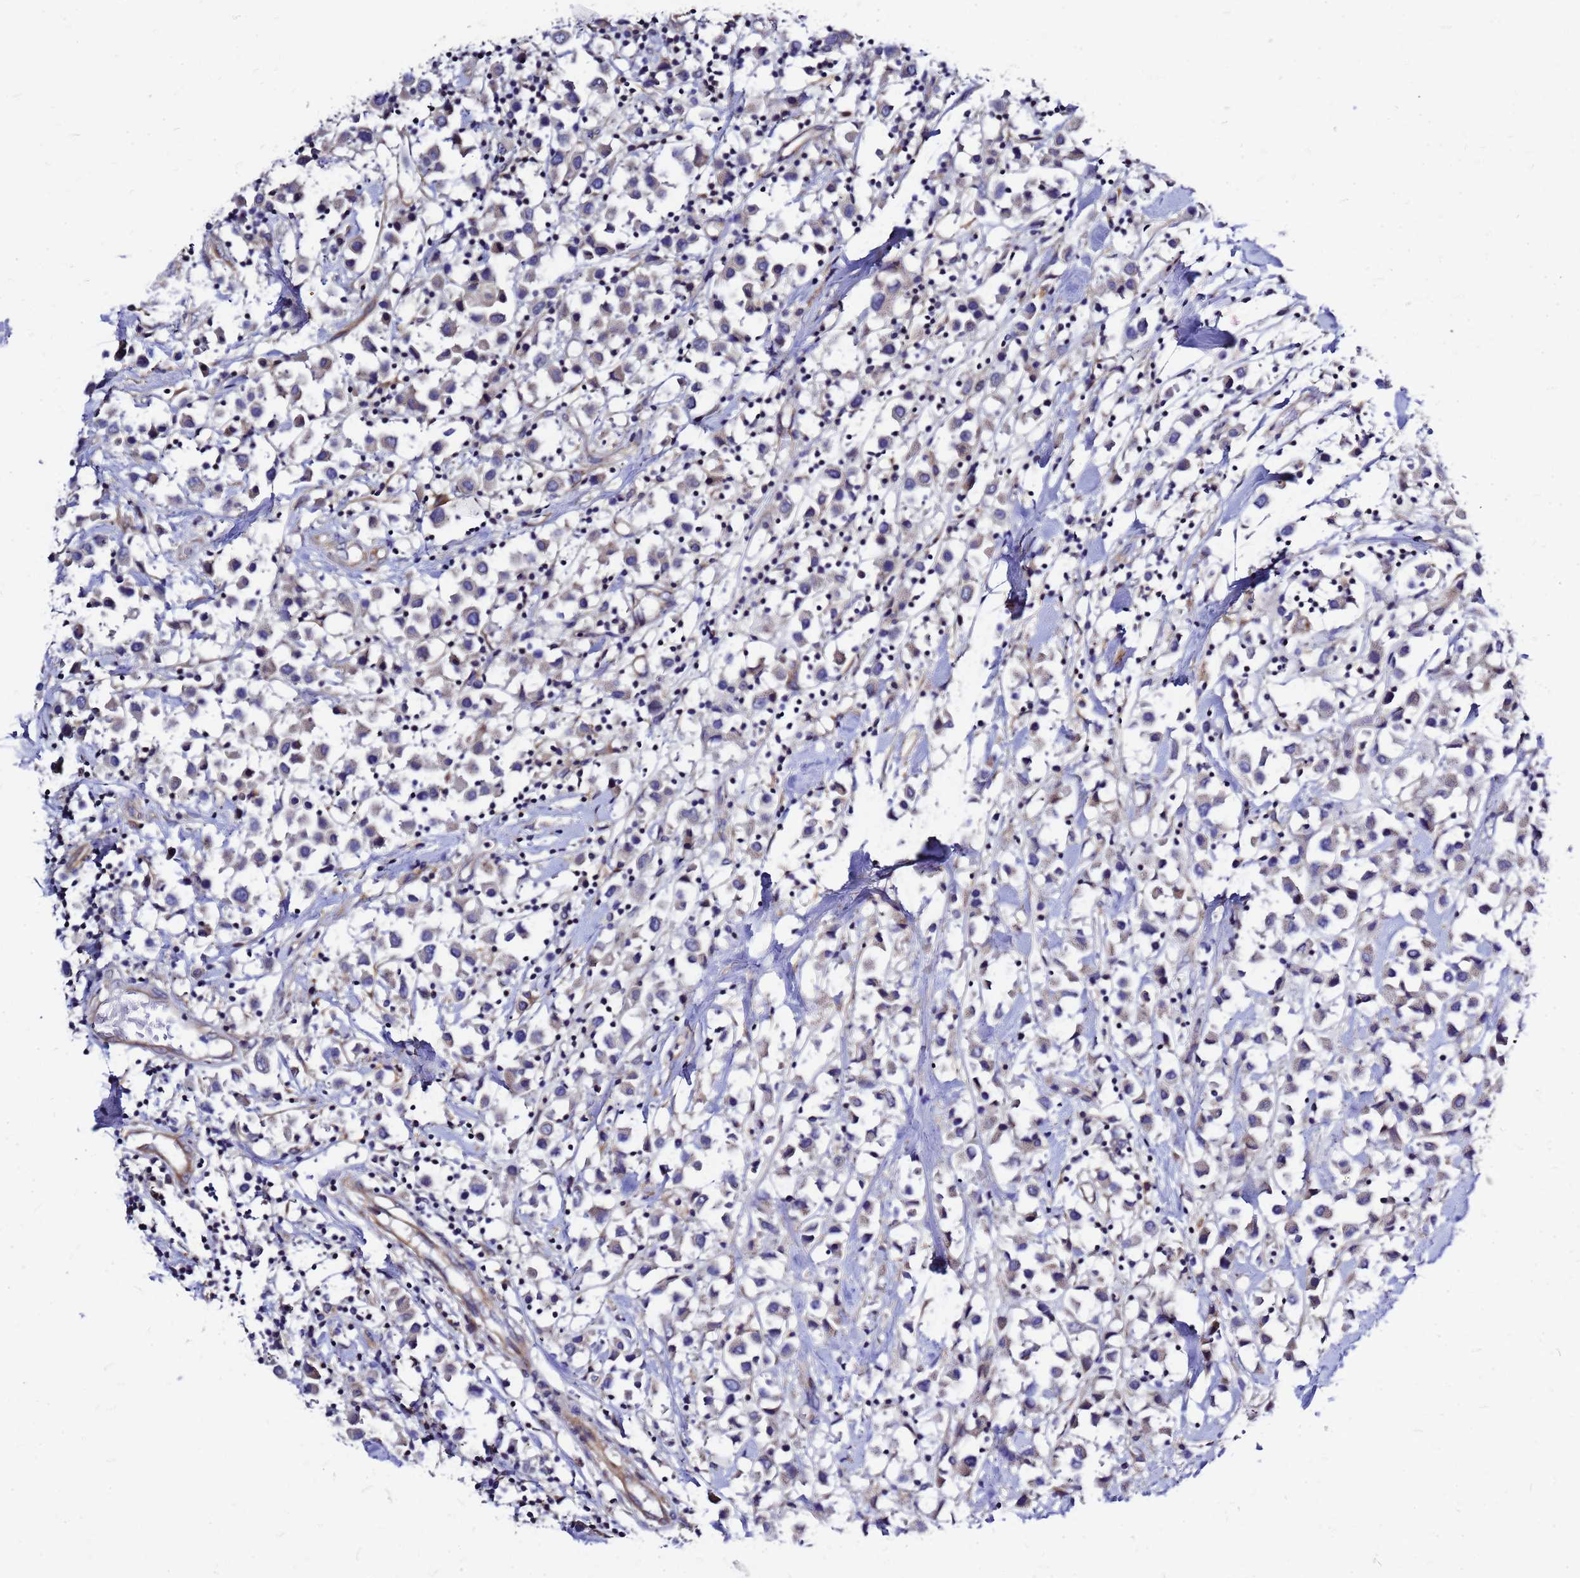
{"staining": {"intensity": "negative", "quantity": "none", "location": "none"}, "tissue": "breast cancer", "cell_type": "Tumor cells", "image_type": "cancer", "snomed": [{"axis": "morphology", "description": "Duct carcinoma"}, {"axis": "topography", "description": "Breast"}], "caption": "This is a image of immunohistochemistry staining of breast cancer (infiltrating ductal carcinoma), which shows no expression in tumor cells.", "gene": "FBXW5", "patient": {"sex": "female", "age": 61}}